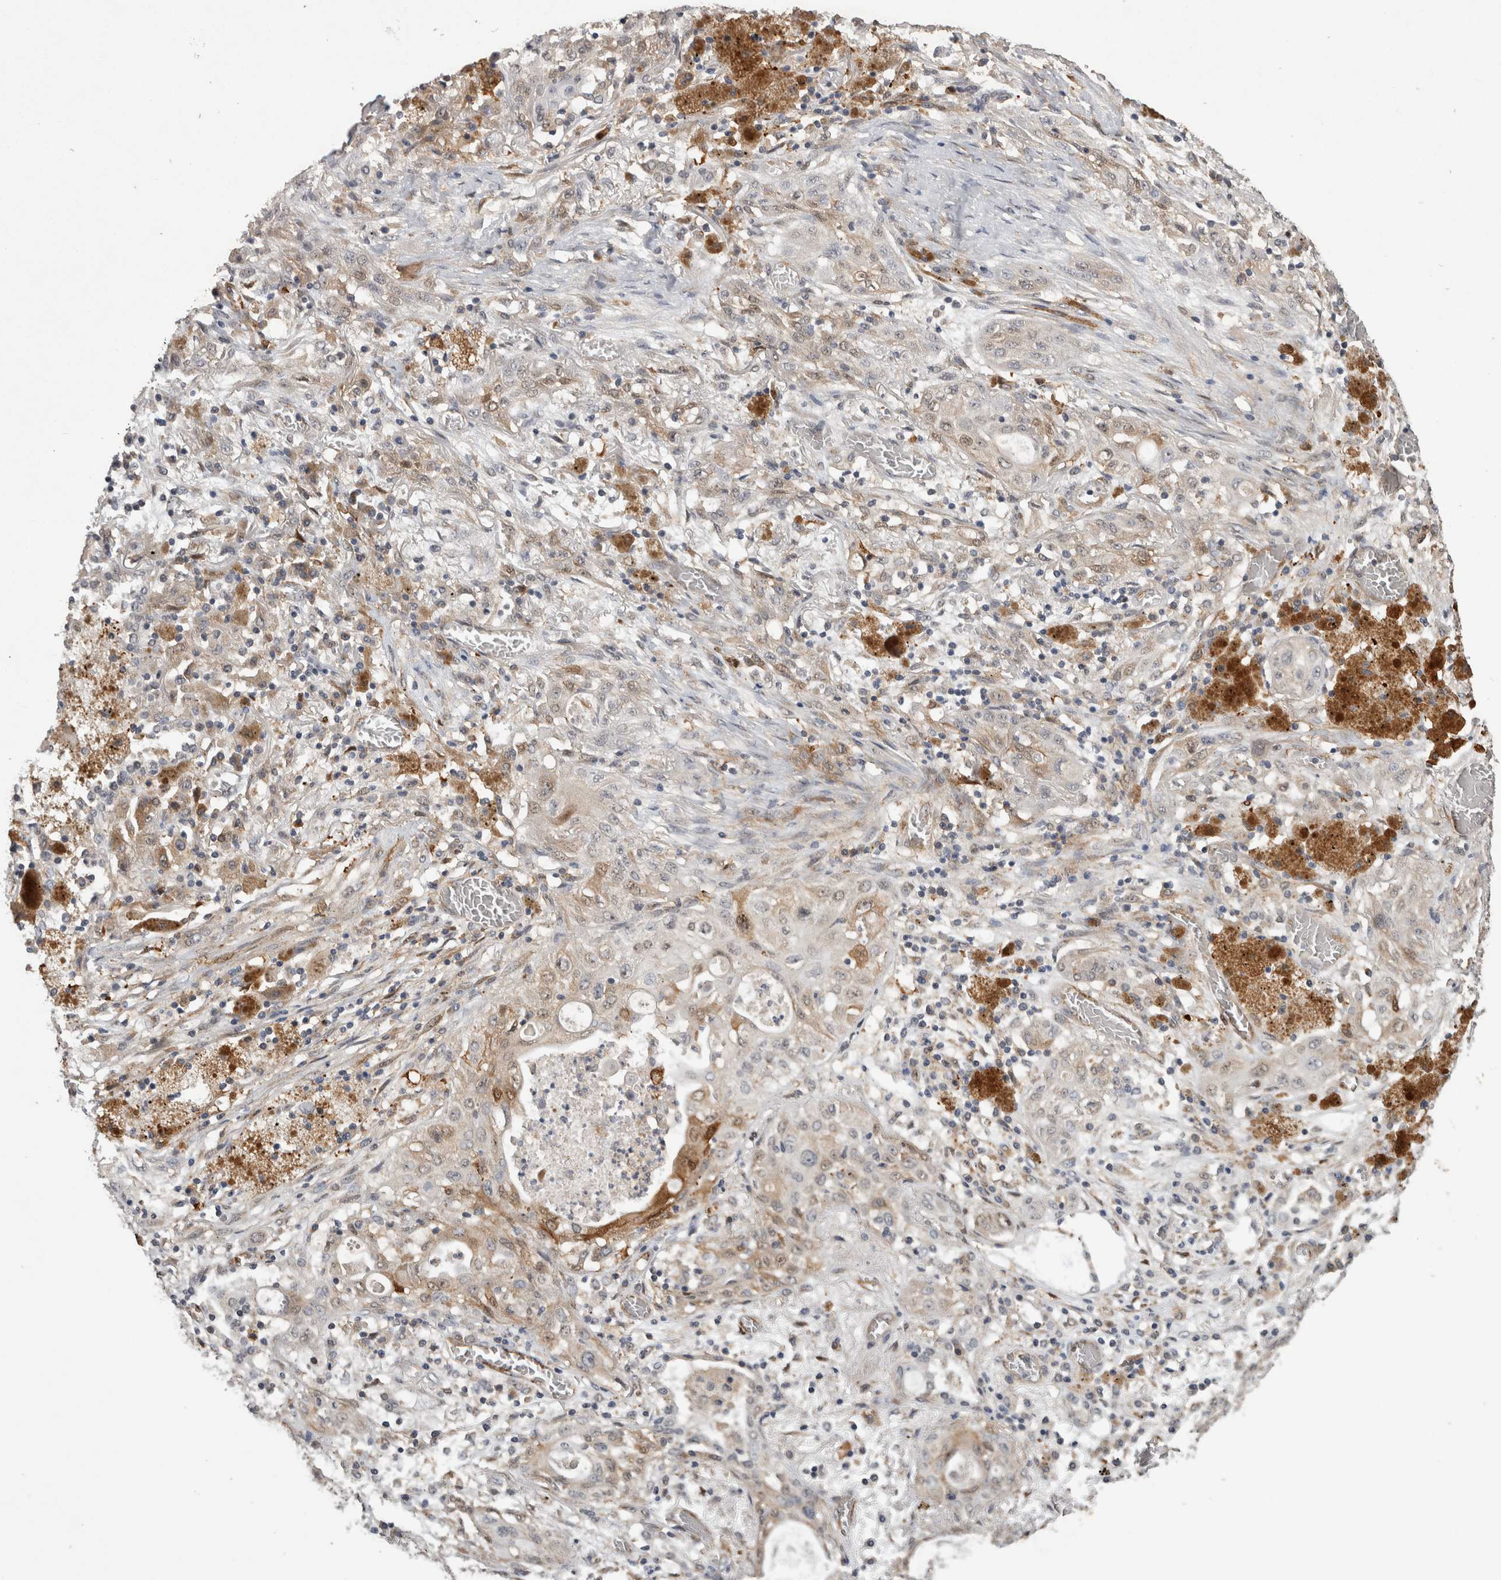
{"staining": {"intensity": "weak", "quantity": "<25%", "location": "cytoplasmic/membranous"}, "tissue": "lung cancer", "cell_type": "Tumor cells", "image_type": "cancer", "snomed": [{"axis": "morphology", "description": "Squamous cell carcinoma, NOS"}, {"axis": "topography", "description": "Lung"}], "caption": "Immunohistochemistry (IHC) of human lung cancer shows no expression in tumor cells. (IHC, brightfield microscopy, high magnification).", "gene": "ATXN2", "patient": {"sex": "female", "age": 47}}